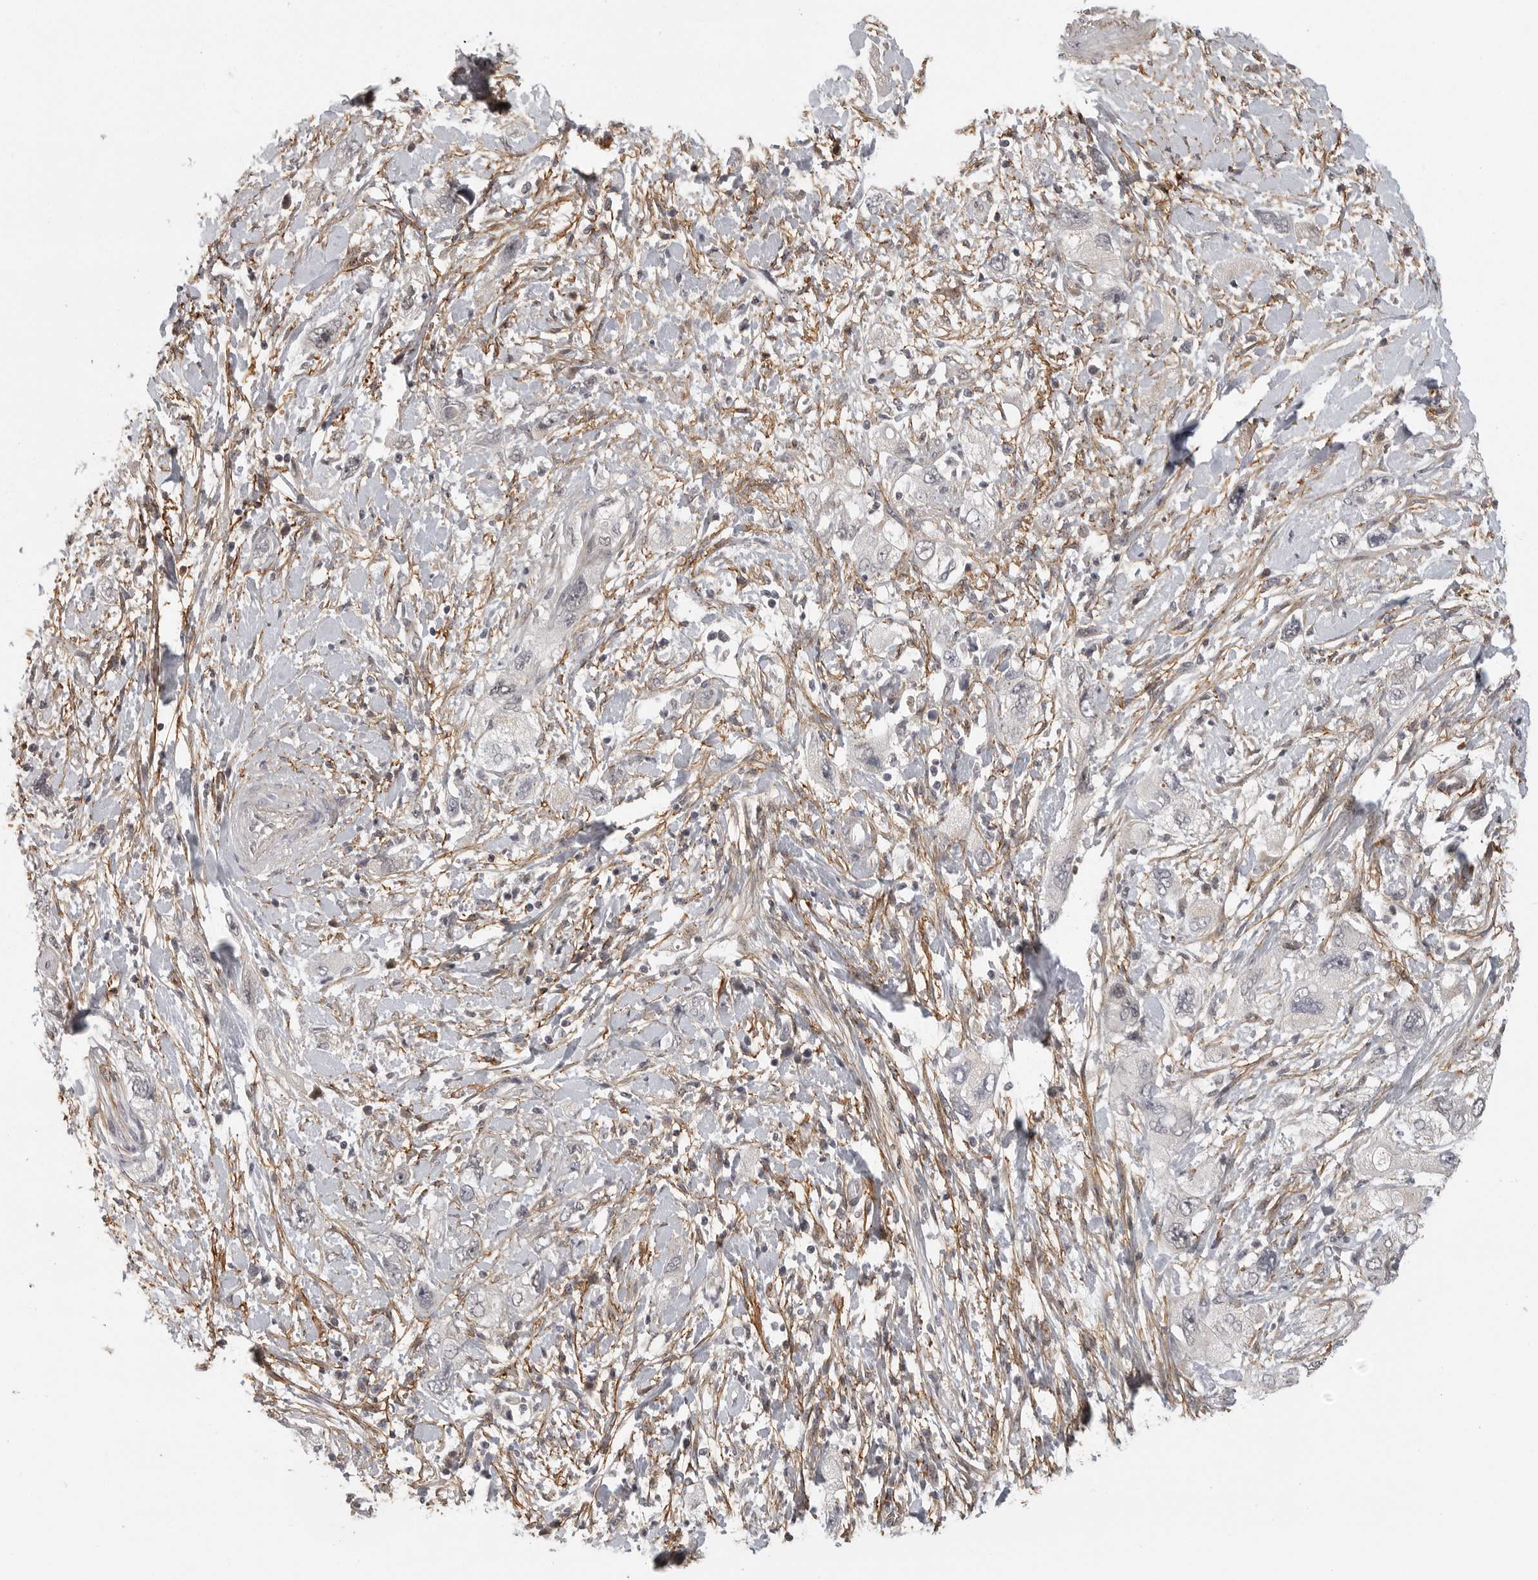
{"staining": {"intensity": "negative", "quantity": "none", "location": "none"}, "tissue": "pancreatic cancer", "cell_type": "Tumor cells", "image_type": "cancer", "snomed": [{"axis": "morphology", "description": "Adenocarcinoma, NOS"}, {"axis": "topography", "description": "Pancreas"}], "caption": "Protein analysis of pancreatic adenocarcinoma displays no significant staining in tumor cells.", "gene": "UROD", "patient": {"sex": "female", "age": 73}}